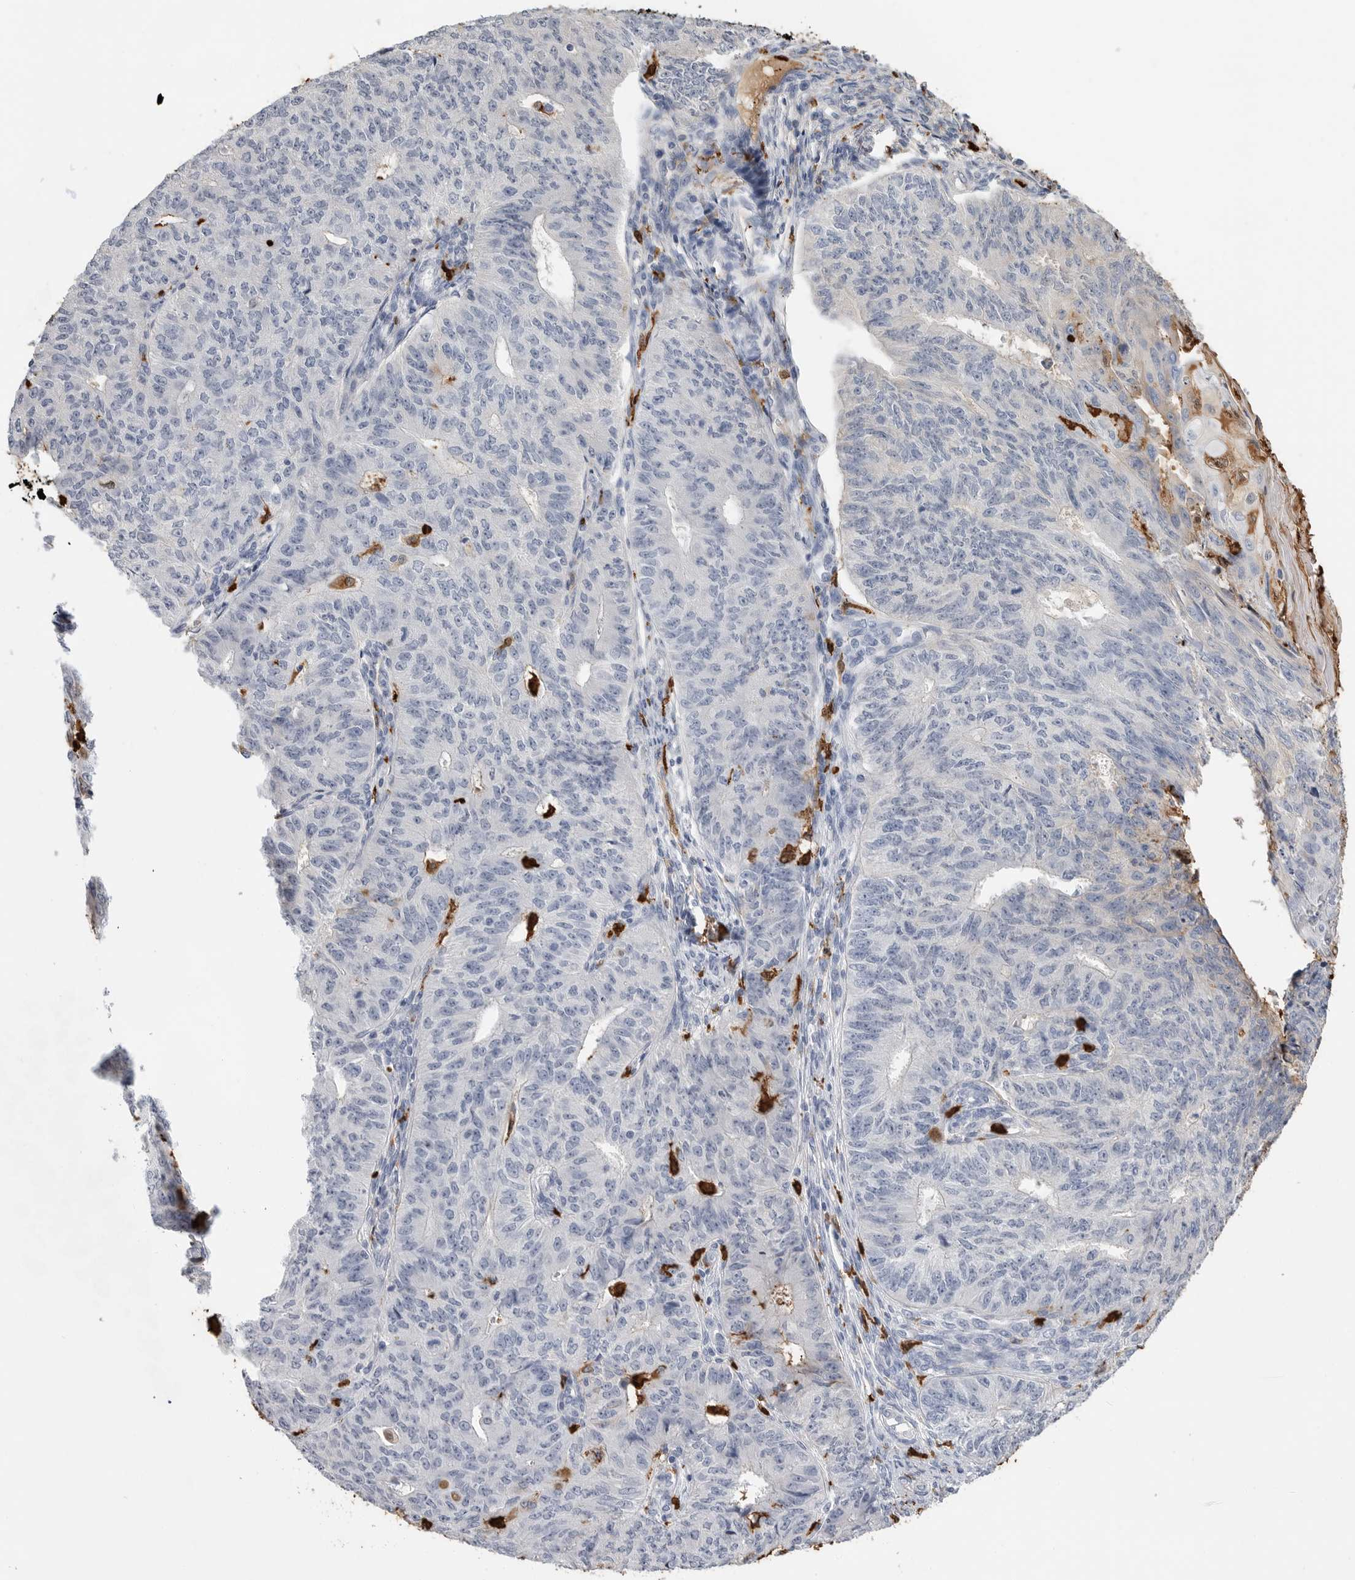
{"staining": {"intensity": "negative", "quantity": "none", "location": "none"}, "tissue": "endometrial cancer", "cell_type": "Tumor cells", "image_type": "cancer", "snomed": [{"axis": "morphology", "description": "Adenocarcinoma, NOS"}, {"axis": "topography", "description": "Endometrium"}], "caption": "Tumor cells show no significant protein expression in adenocarcinoma (endometrial).", "gene": "CYB561D1", "patient": {"sex": "female", "age": 32}}